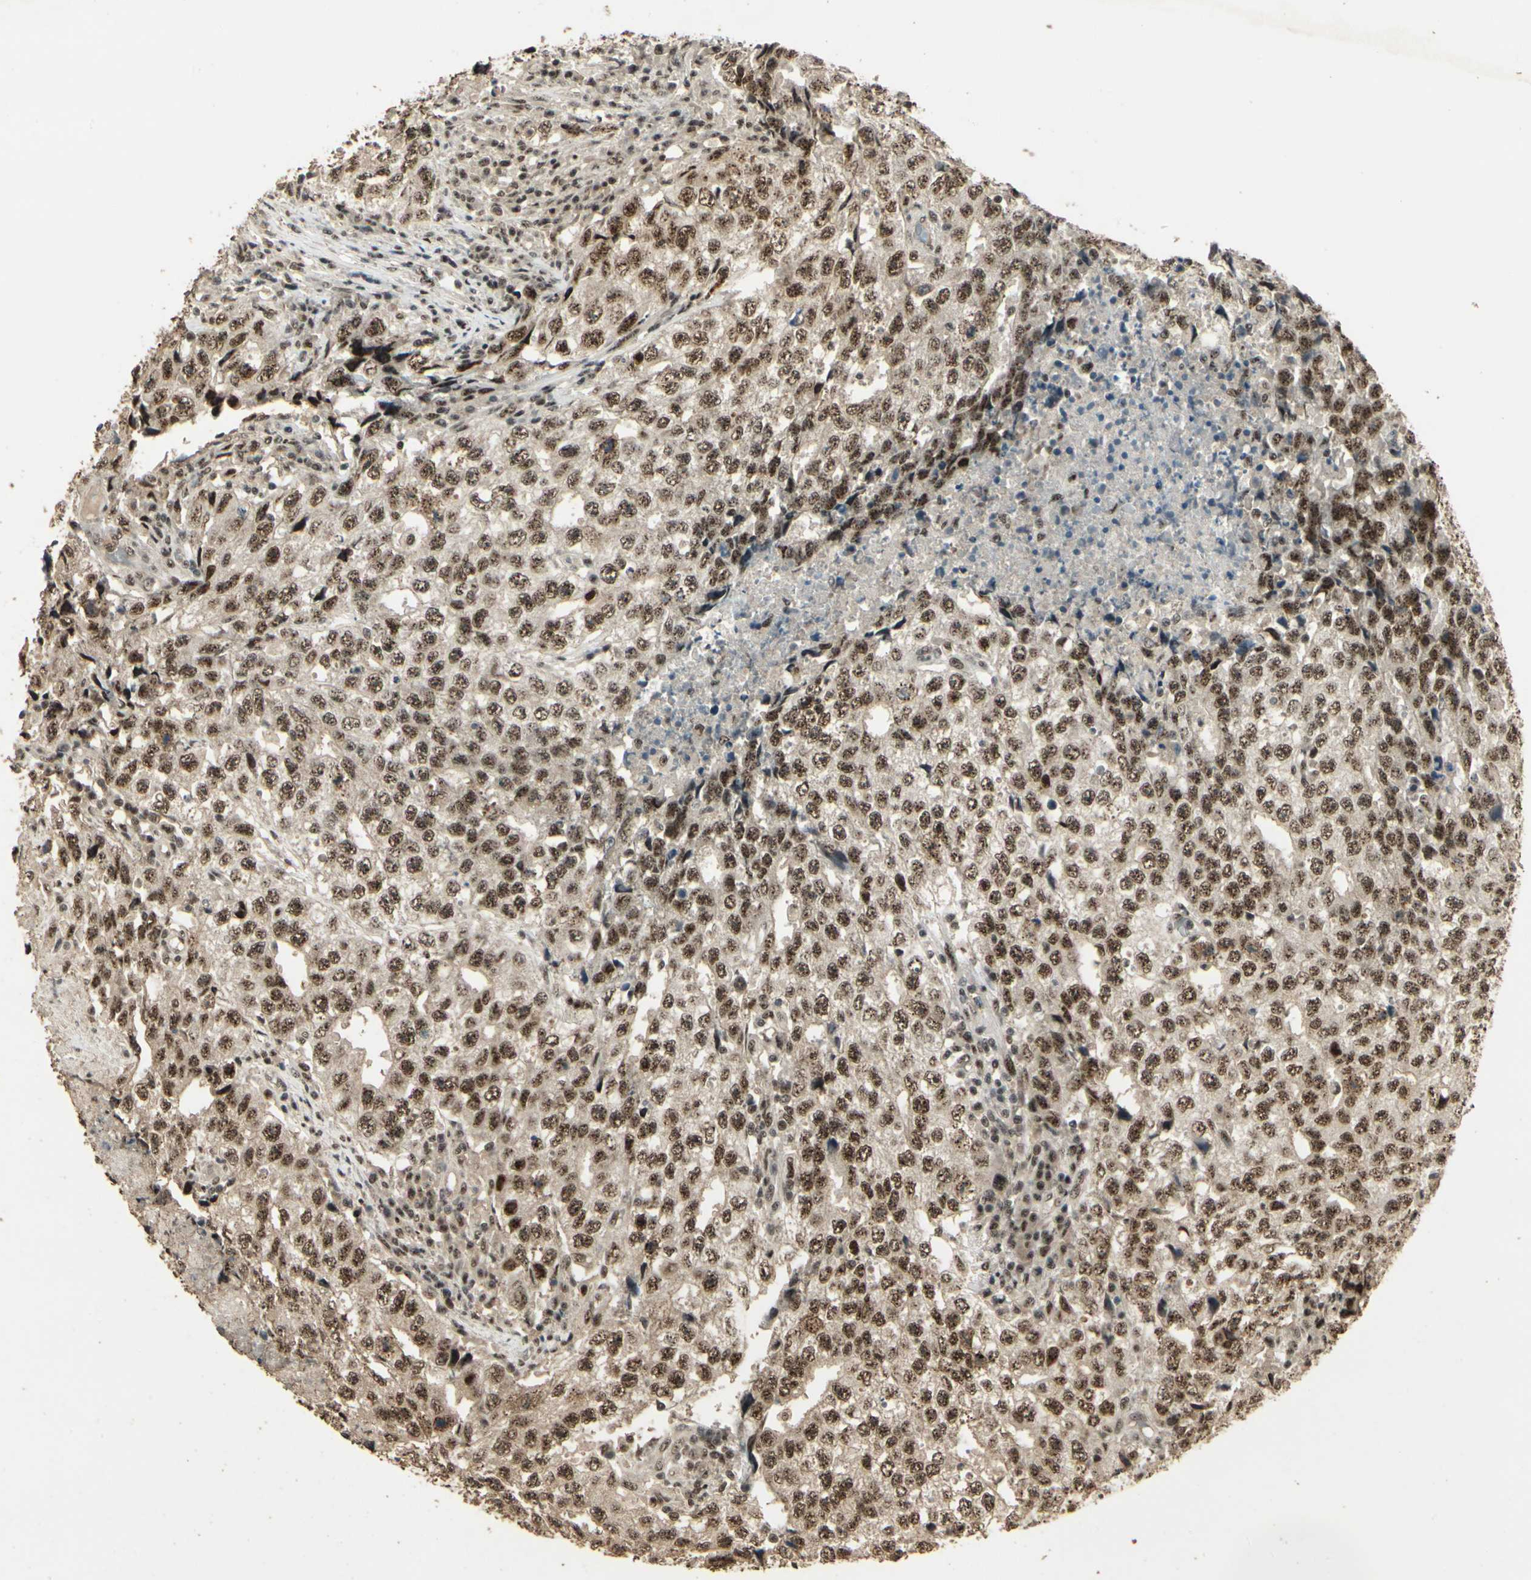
{"staining": {"intensity": "moderate", "quantity": ">75%", "location": "cytoplasmic/membranous,nuclear"}, "tissue": "testis cancer", "cell_type": "Tumor cells", "image_type": "cancer", "snomed": [{"axis": "morphology", "description": "Necrosis, NOS"}, {"axis": "morphology", "description": "Carcinoma, Embryonal, NOS"}, {"axis": "topography", "description": "Testis"}], "caption": "The histopathology image displays staining of embryonal carcinoma (testis), revealing moderate cytoplasmic/membranous and nuclear protein staining (brown color) within tumor cells. (Stains: DAB (3,3'-diaminobenzidine) in brown, nuclei in blue, Microscopy: brightfield microscopy at high magnification).", "gene": "RBM25", "patient": {"sex": "male", "age": 19}}